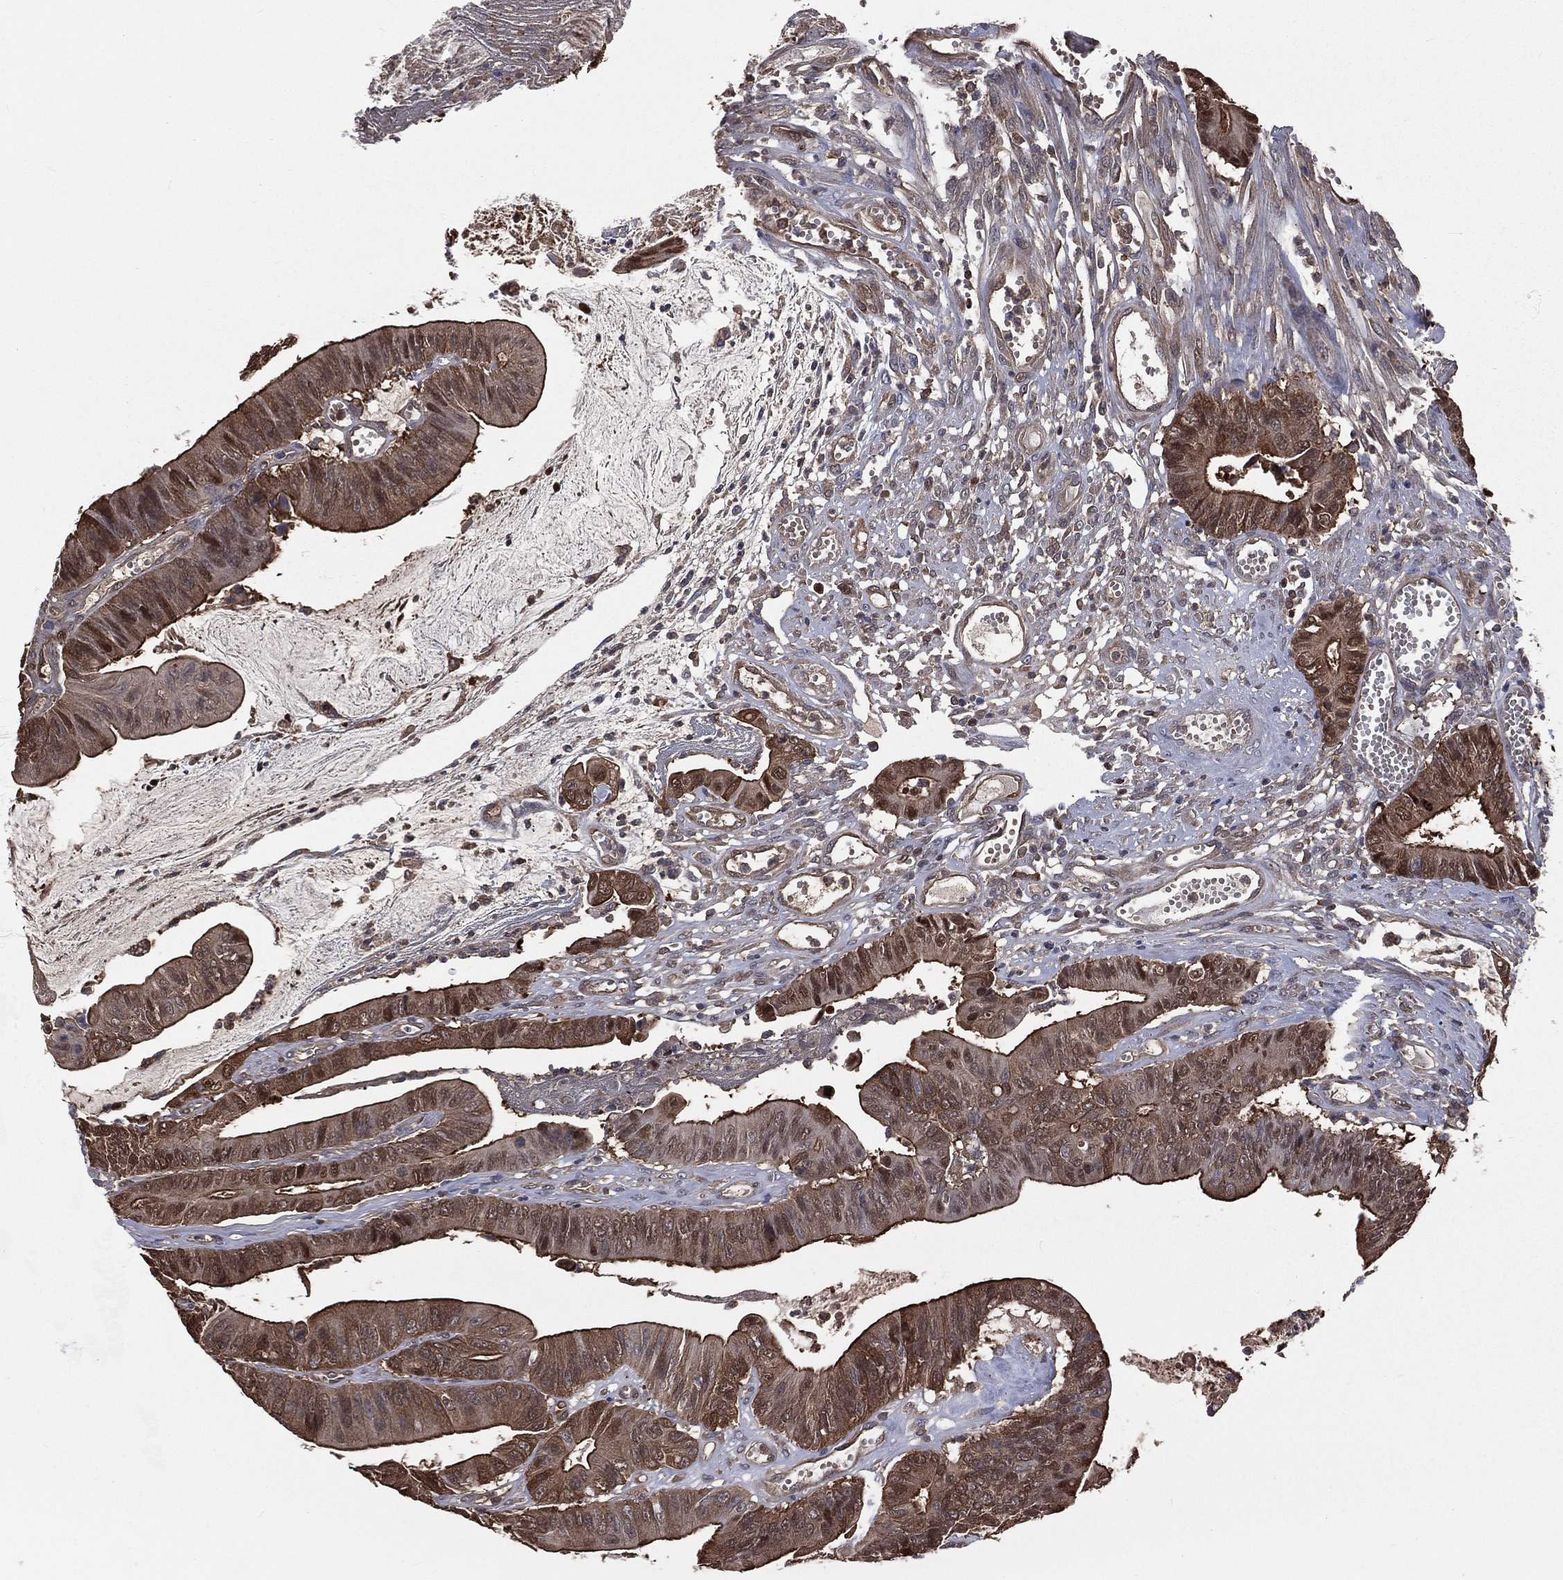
{"staining": {"intensity": "moderate", "quantity": ">75%", "location": "cytoplasmic/membranous,nuclear"}, "tissue": "colorectal cancer", "cell_type": "Tumor cells", "image_type": "cancer", "snomed": [{"axis": "morphology", "description": "Adenocarcinoma, NOS"}, {"axis": "topography", "description": "Colon"}], "caption": "Immunohistochemistry (IHC) image of colorectal cancer stained for a protein (brown), which exhibits medium levels of moderate cytoplasmic/membranous and nuclear staining in approximately >75% of tumor cells.", "gene": "TBC1D2", "patient": {"sex": "female", "age": 69}}